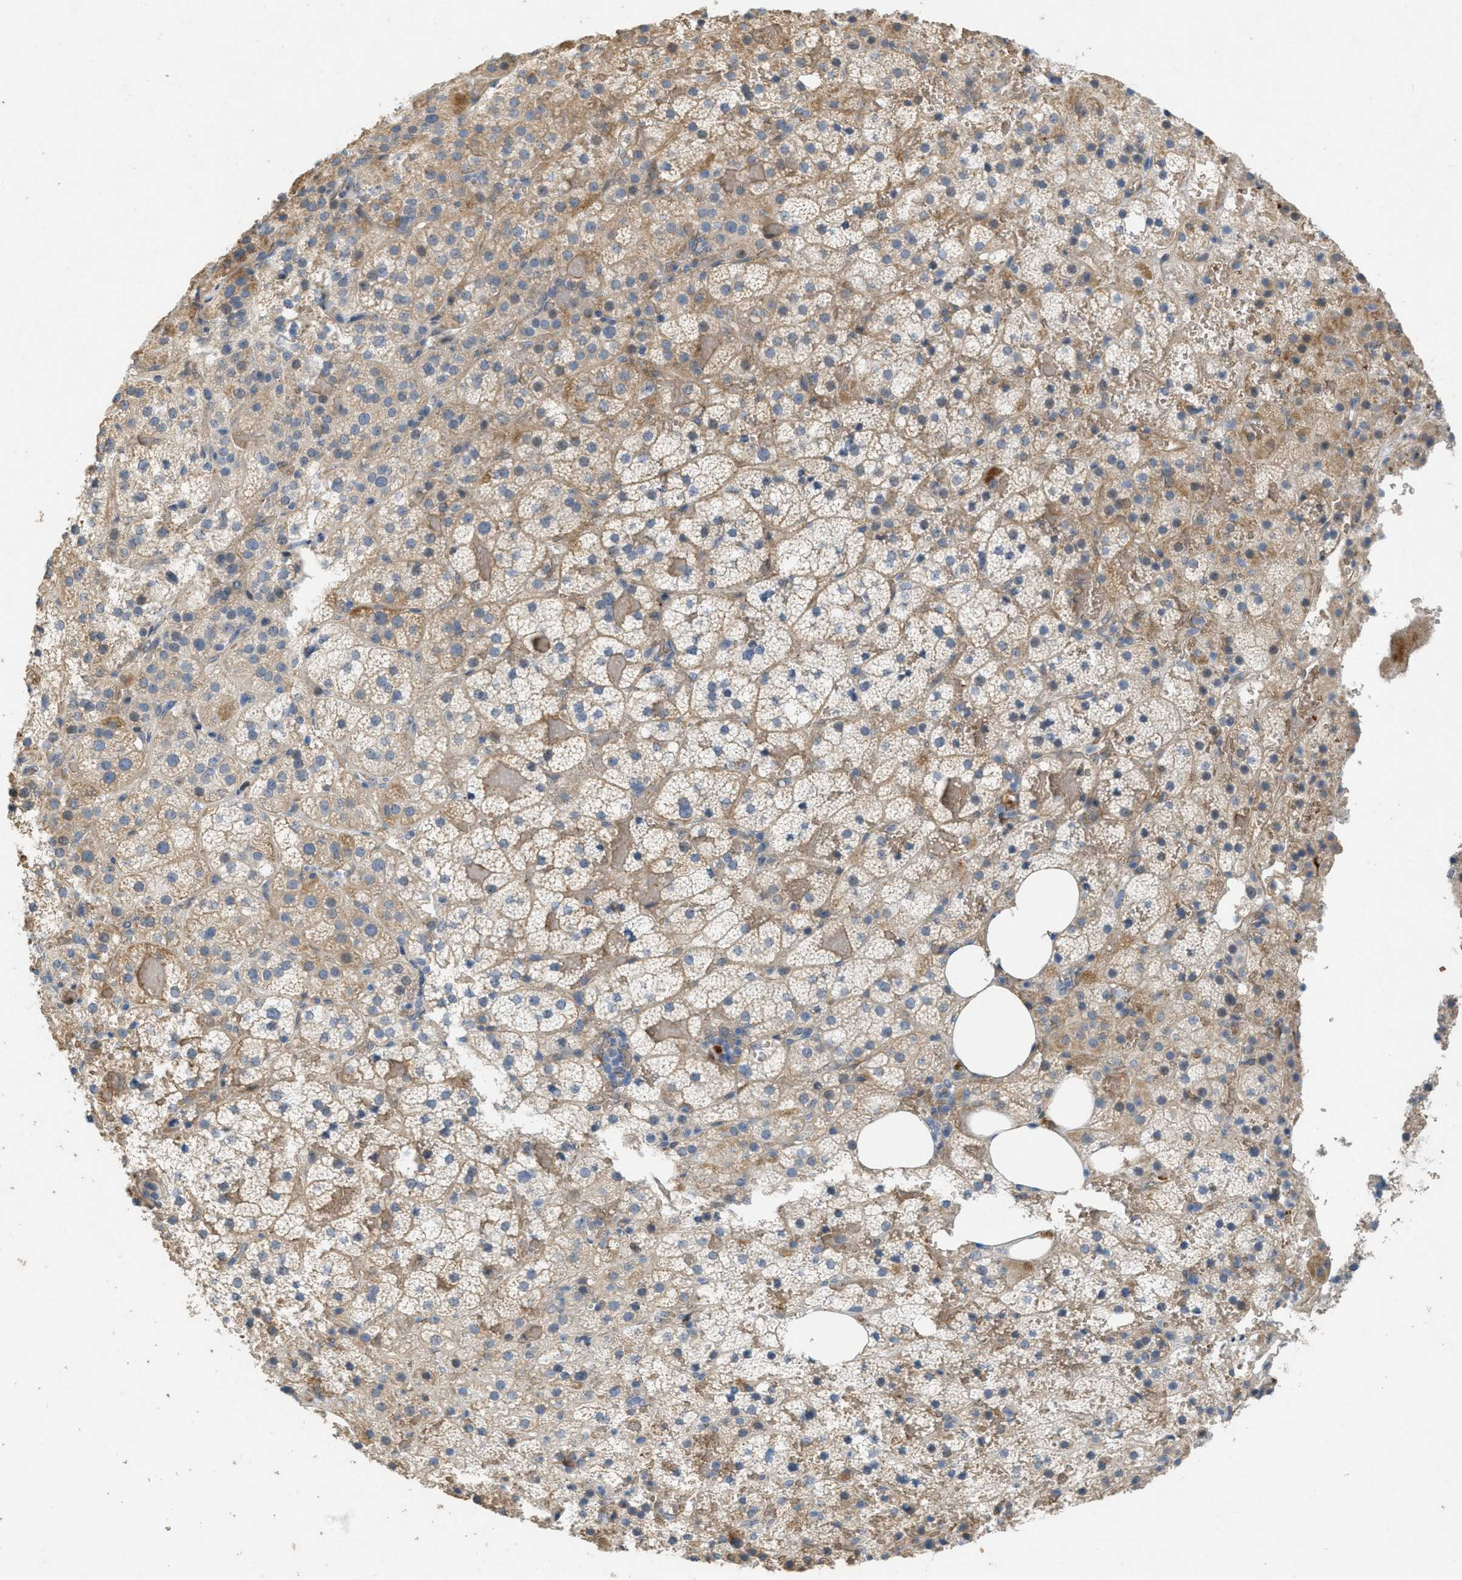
{"staining": {"intensity": "moderate", "quantity": ">75%", "location": "cytoplasmic/membranous"}, "tissue": "adrenal gland", "cell_type": "Glandular cells", "image_type": "normal", "snomed": [{"axis": "morphology", "description": "Normal tissue, NOS"}, {"axis": "topography", "description": "Adrenal gland"}], "caption": "A high-resolution photomicrograph shows immunohistochemistry (IHC) staining of benign adrenal gland, which demonstrates moderate cytoplasmic/membranous expression in approximately >75% of glandular cells.", "gene": "MRS2", "patient": {"sex": "female", "age": 59}}